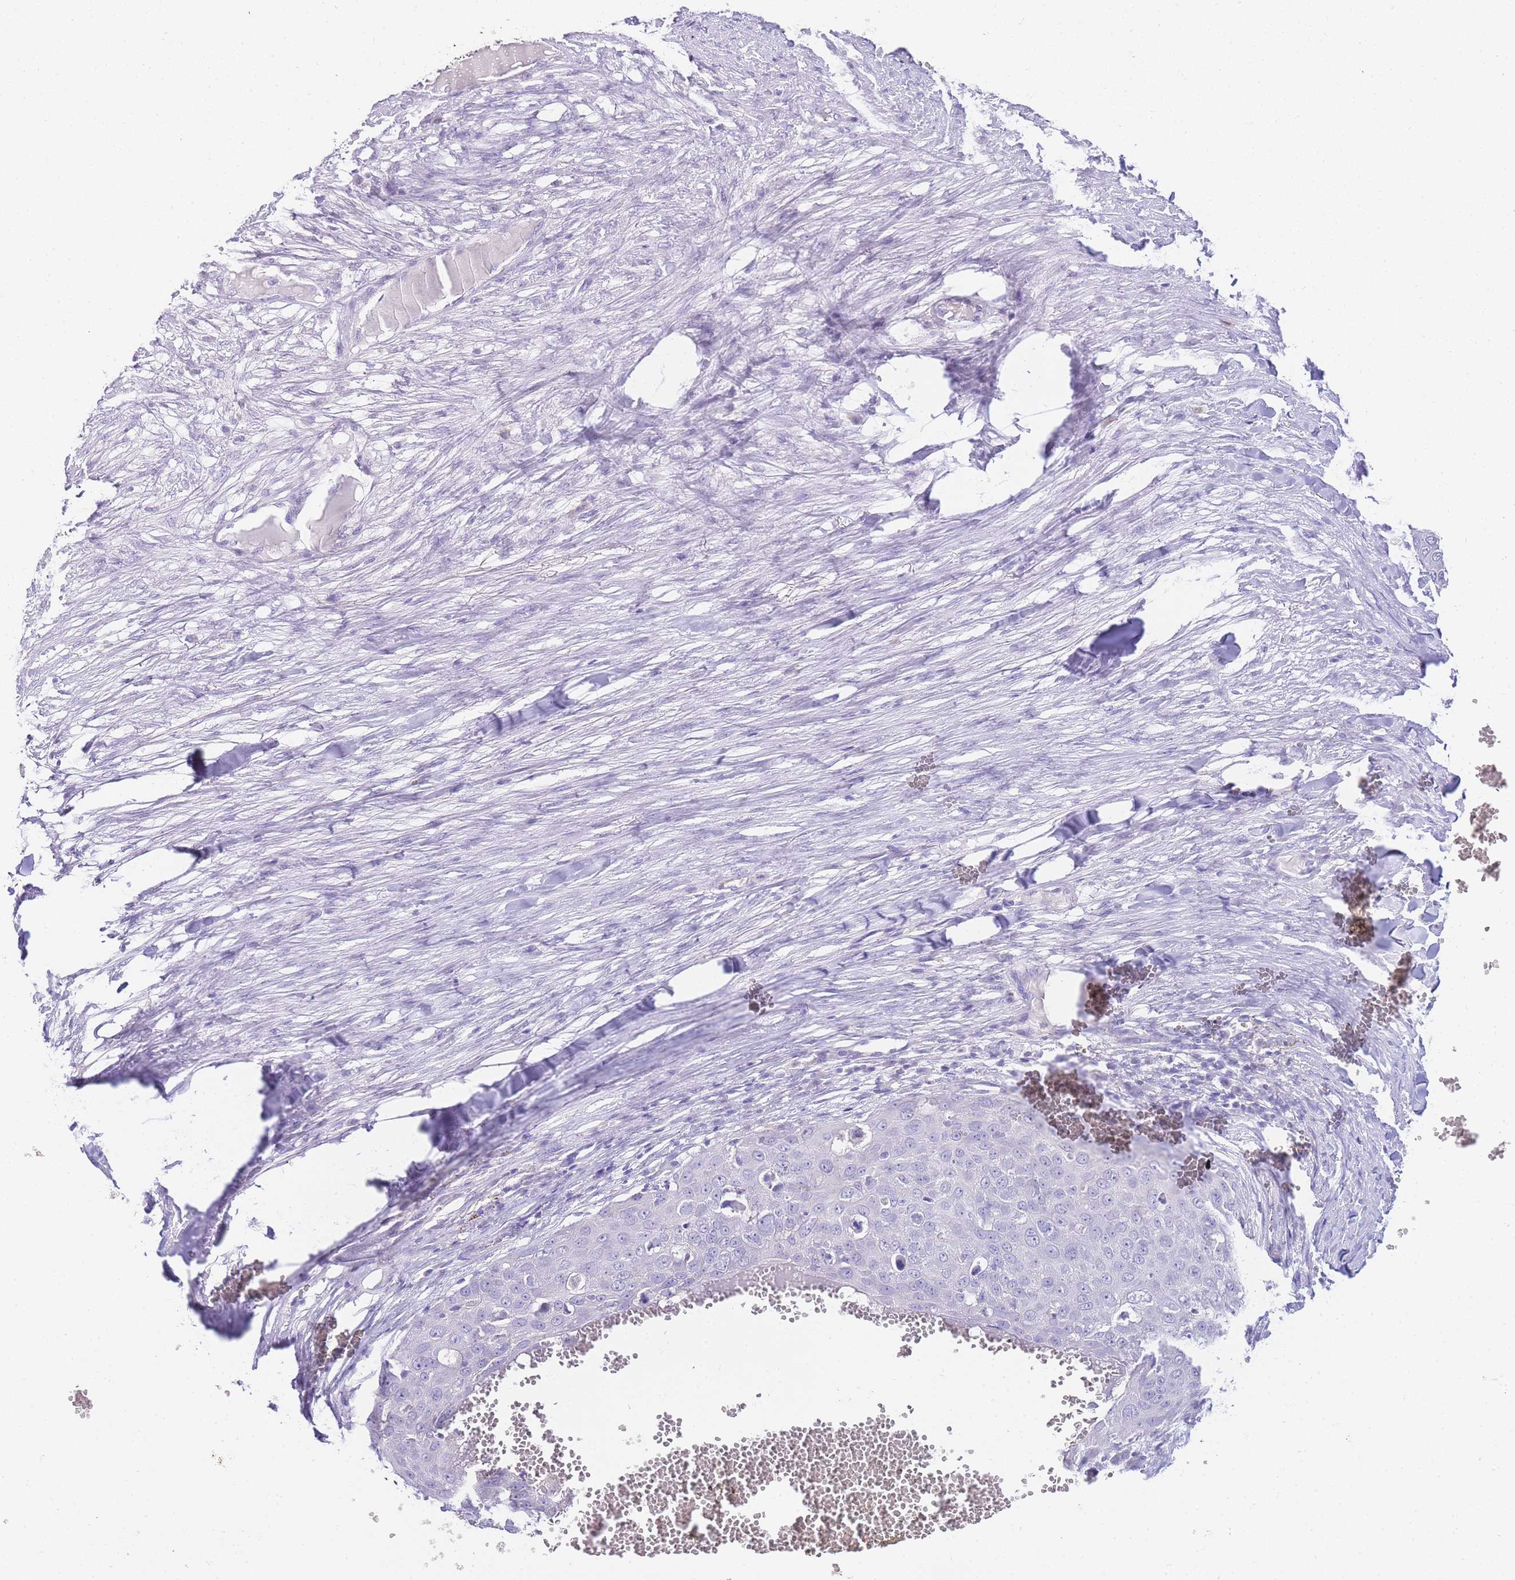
{"staining": {"intensity": "negative", "quantity": "none", "location": "none"}, "tissue": "skin cancer", "cell_type": "Tumor cells", "image_type": "cancer", "snomed": [{"axis": "morphology", "description": "Squamous cell carcinoma, NOS"}, {"axis": "topography", "description": "Skin"}], "caption": "Tumor cells are negative for brown protein staining in skin squamous cell carcinoma. (Immunohistochemistry (ihc), brightfield microscopy, high magnification).", "gene": "DPP4", "patient": {"sex": "male", "age": 71}}